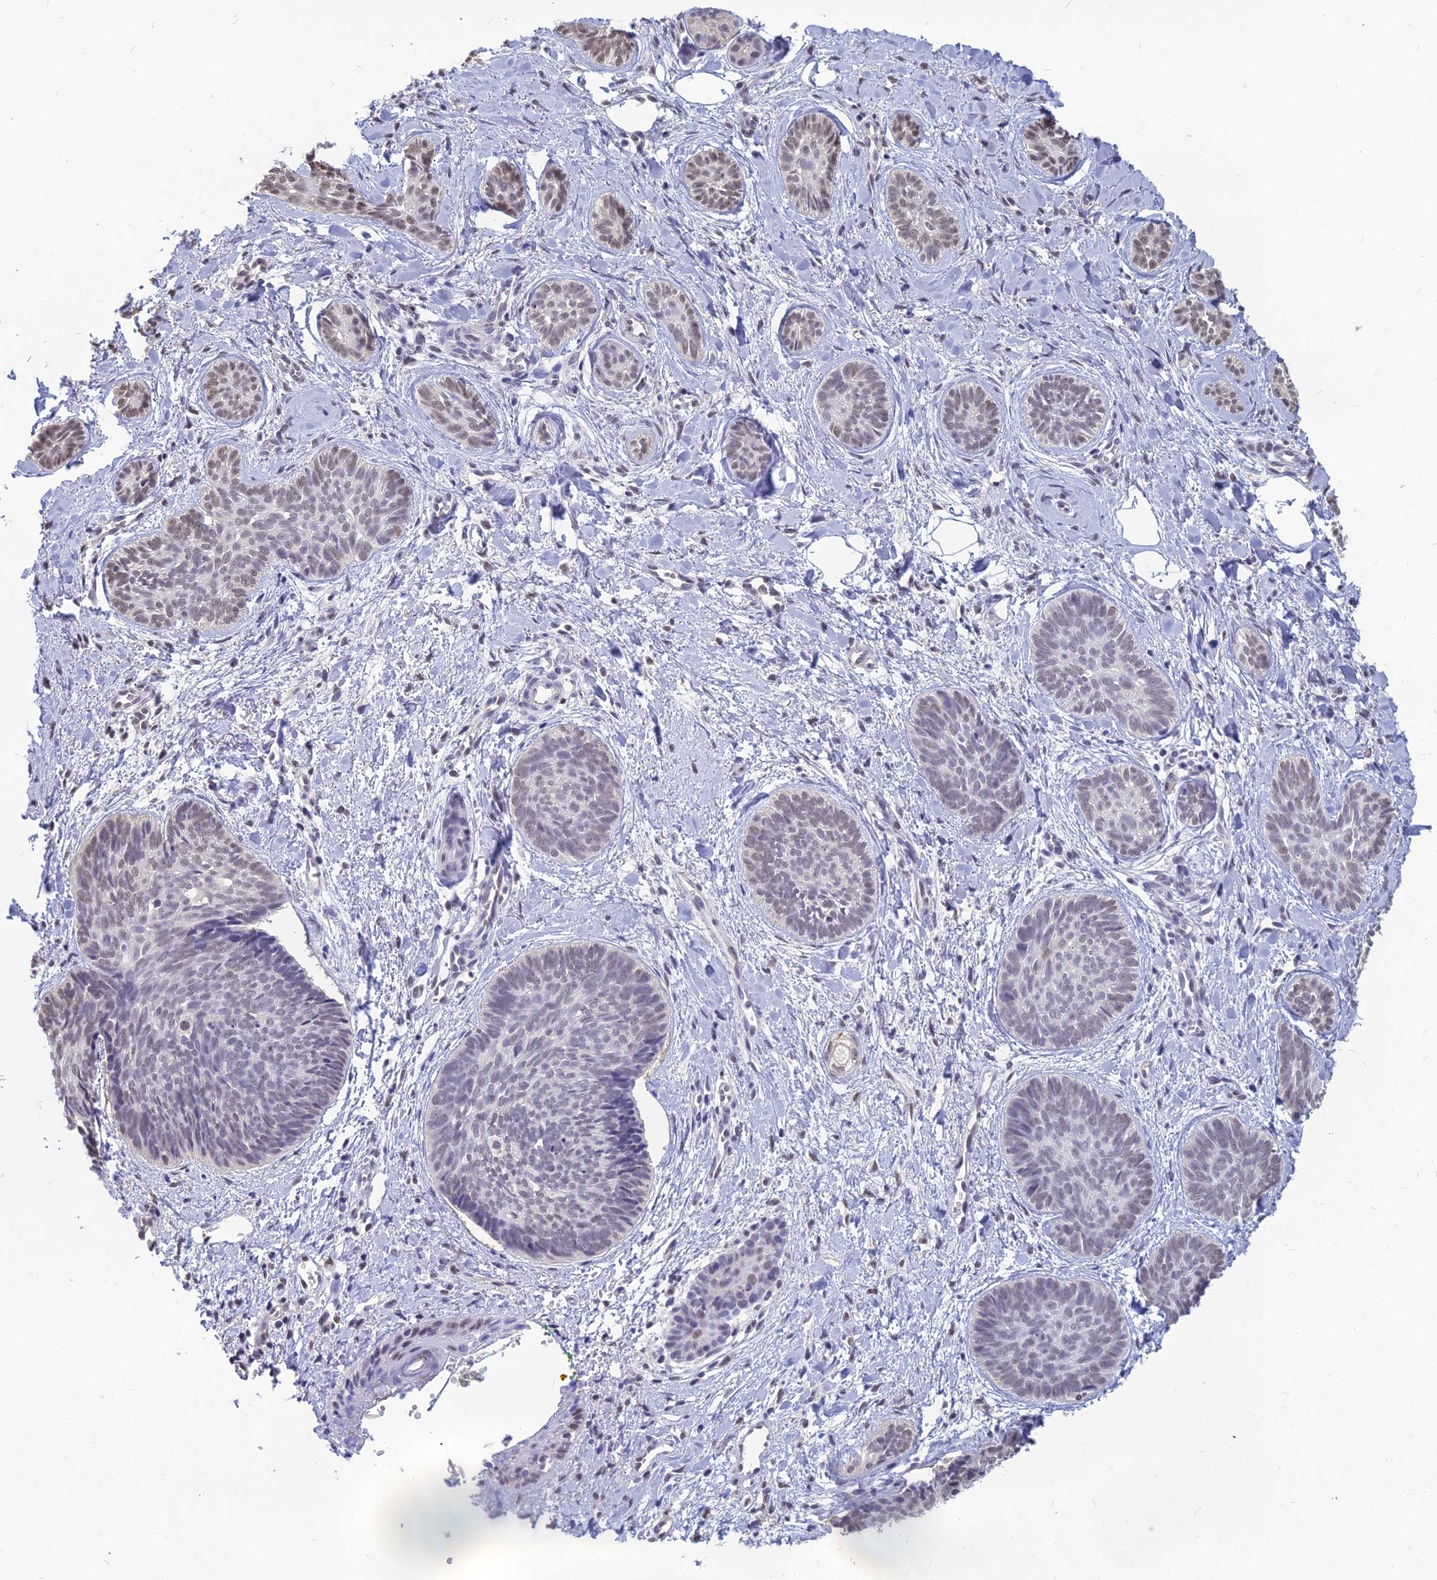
{"staining": {"intensity": "weak", "quantity": "<25%", "location": "nuclear"}, "tissue": "skin cancer", "cell_type": "Tumor cells", "image_type": "cancer", "snomed": [{"axis": "morphology", "description": "Basal cell carcinoma"}, {"axis": "topography", "description": "Skin"}], "caption": "The IHC image has no significant staining in tumor cells of skin cancer tissue.", "gene": "SRSF7", "patient": {"sex": "female", "age": 81}}